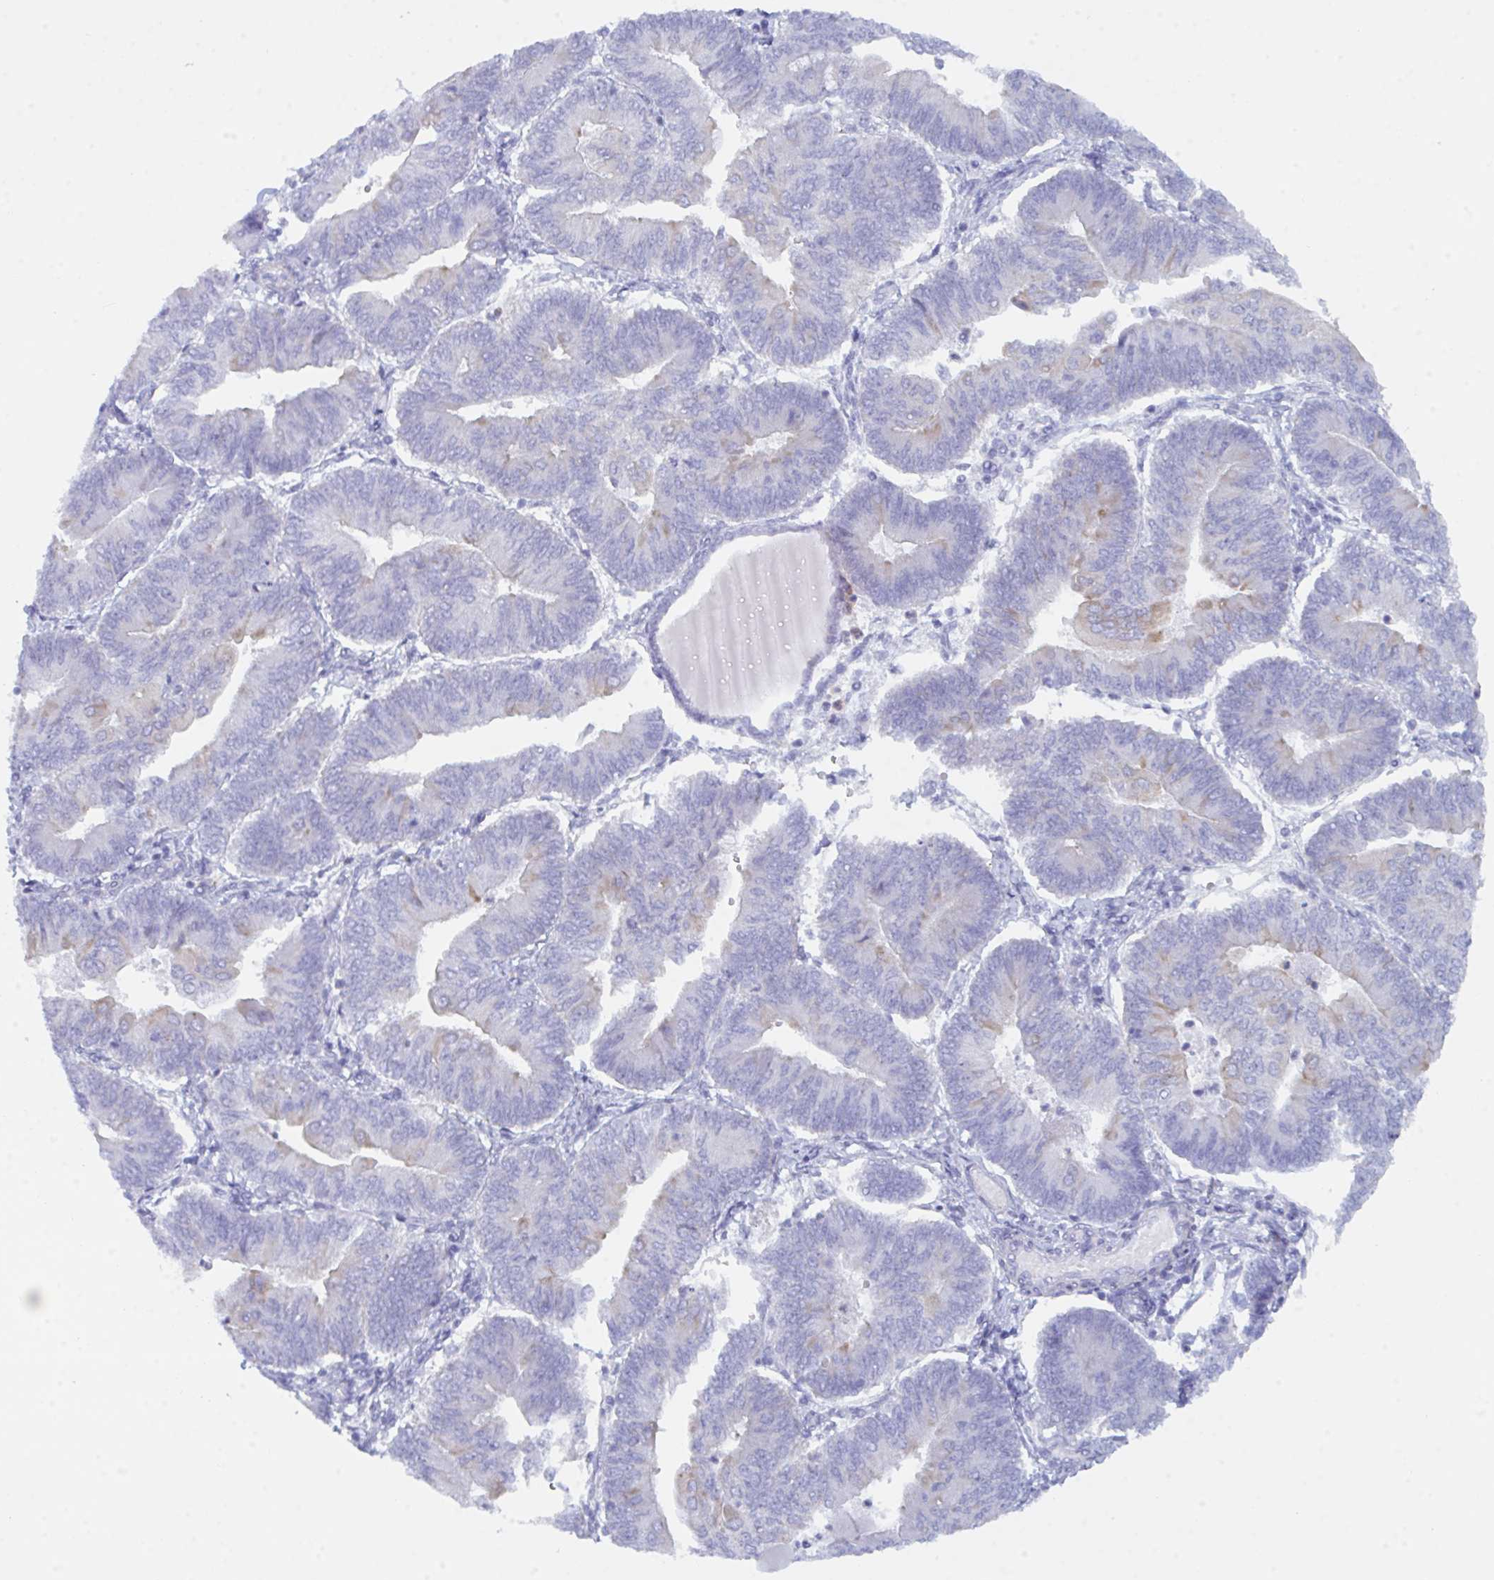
{"staining": {"intensity": "negative", "quantity": "none", "location": "none"}, "tissue": "endometrial cancer", "cell_type": "Tumor cells", "image_type": "cancer", "snomed": [{"axis": "morphology", "description": "Adenocarcinoma, NOS"}, {"axis": "topography", "description": "Endometrium"}], "caption": "Micrograph shows no protein expression in tumor cells of endometrial cancer (adenocarcinoma) tissue. (Brightfield microscopy of DAB (3,3'-diaminobenzidine) IHC at high magnification).", "gene": "CEP170B", "patient": {"sex": "female", "age": 65}}